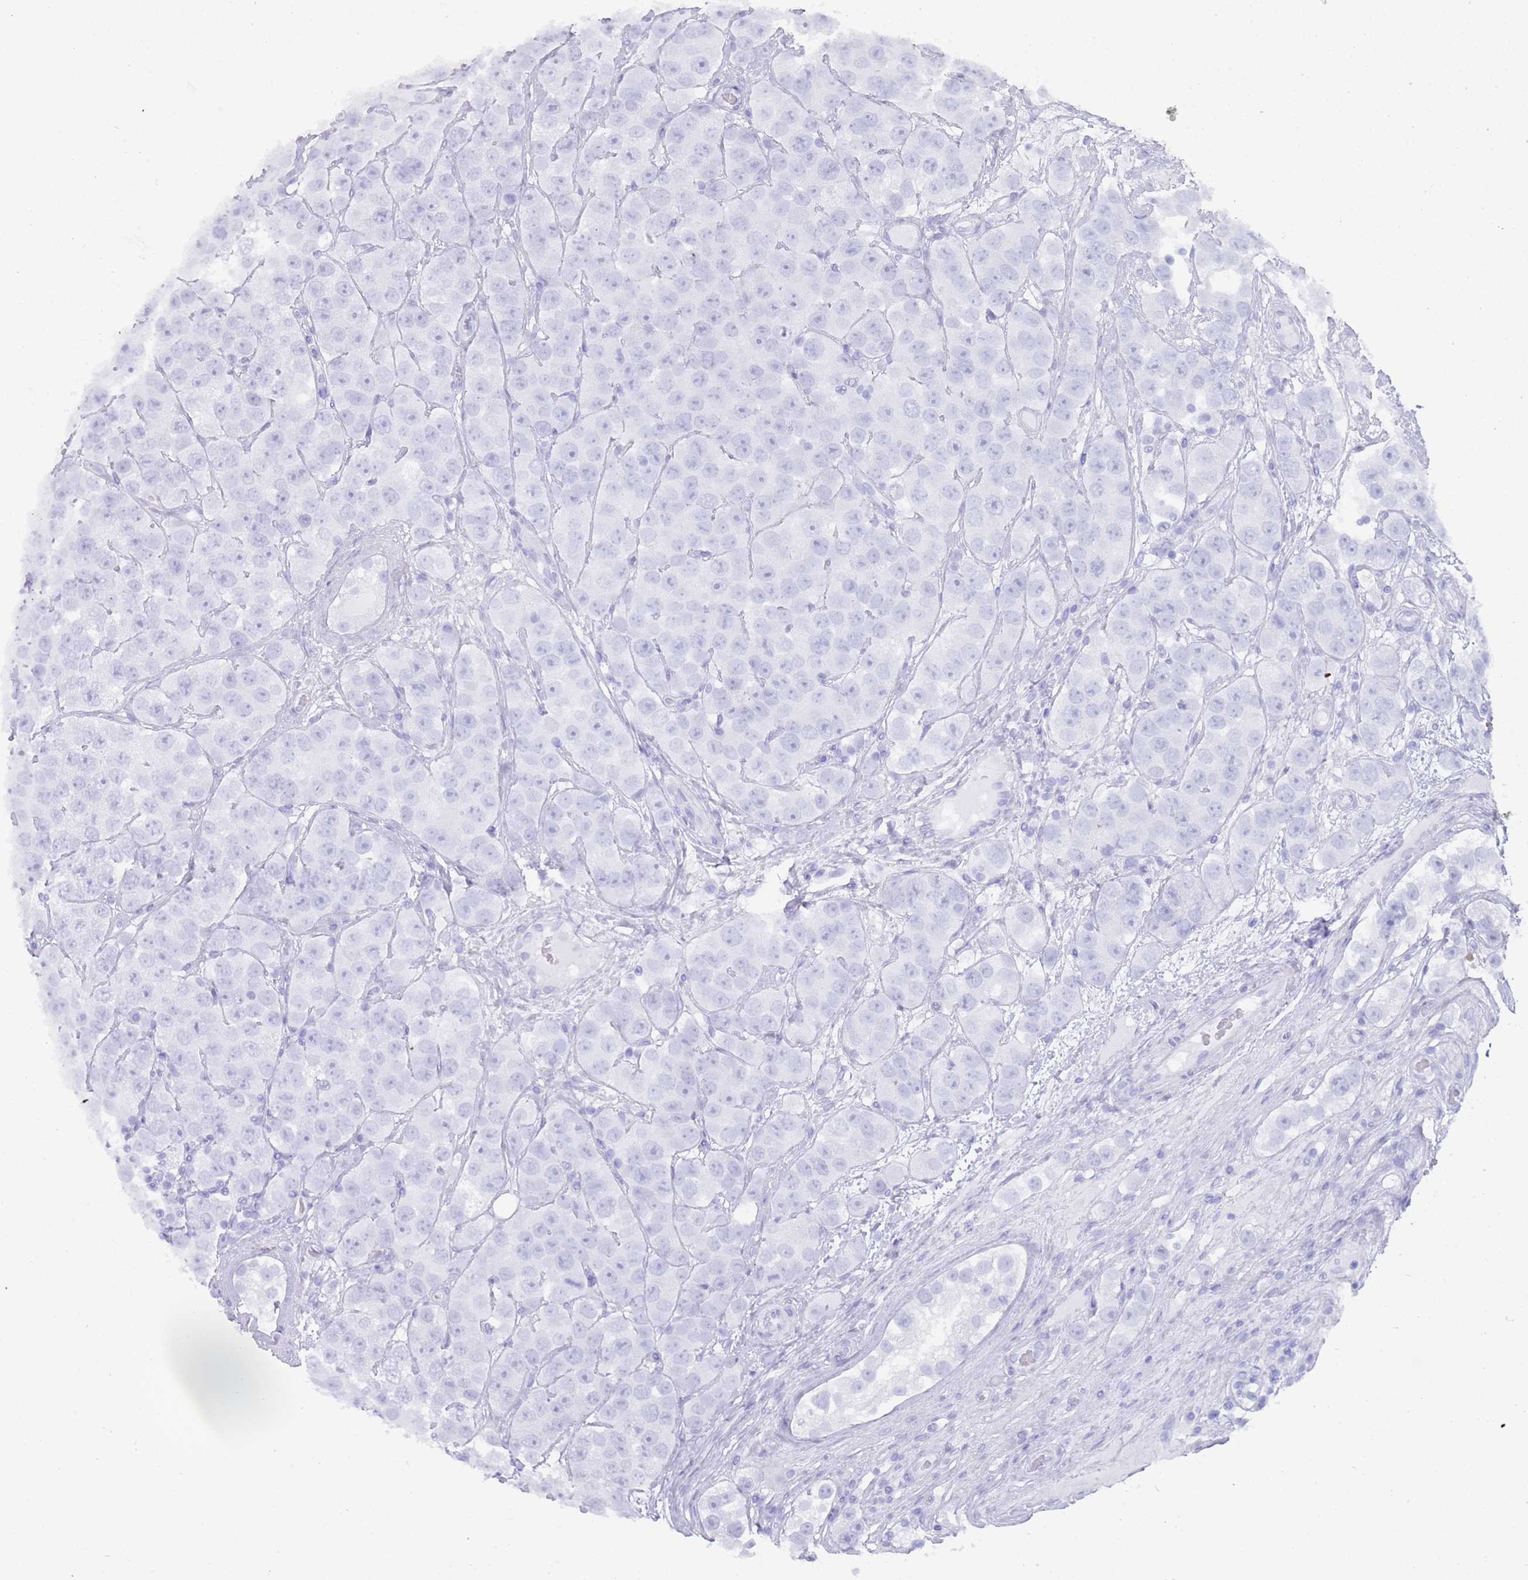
{"staining": {"intensity": "negative", "quantity": "none", "location": "none"}, "tissue": "testis cancer", "cell_type": "Tumor cells", "image_type": "cancer", "snomed": [{"axis": "morphology", "description": "Seminoma, NOS"}, {"axis": "topography", "description": "Testis"}], "caption": "Testis seminoma stained for a protein using immunohistochemistry shows no staining tumor cells.", "gene": "HDAC8", "patient": {"sex": "male", "age": 28}}